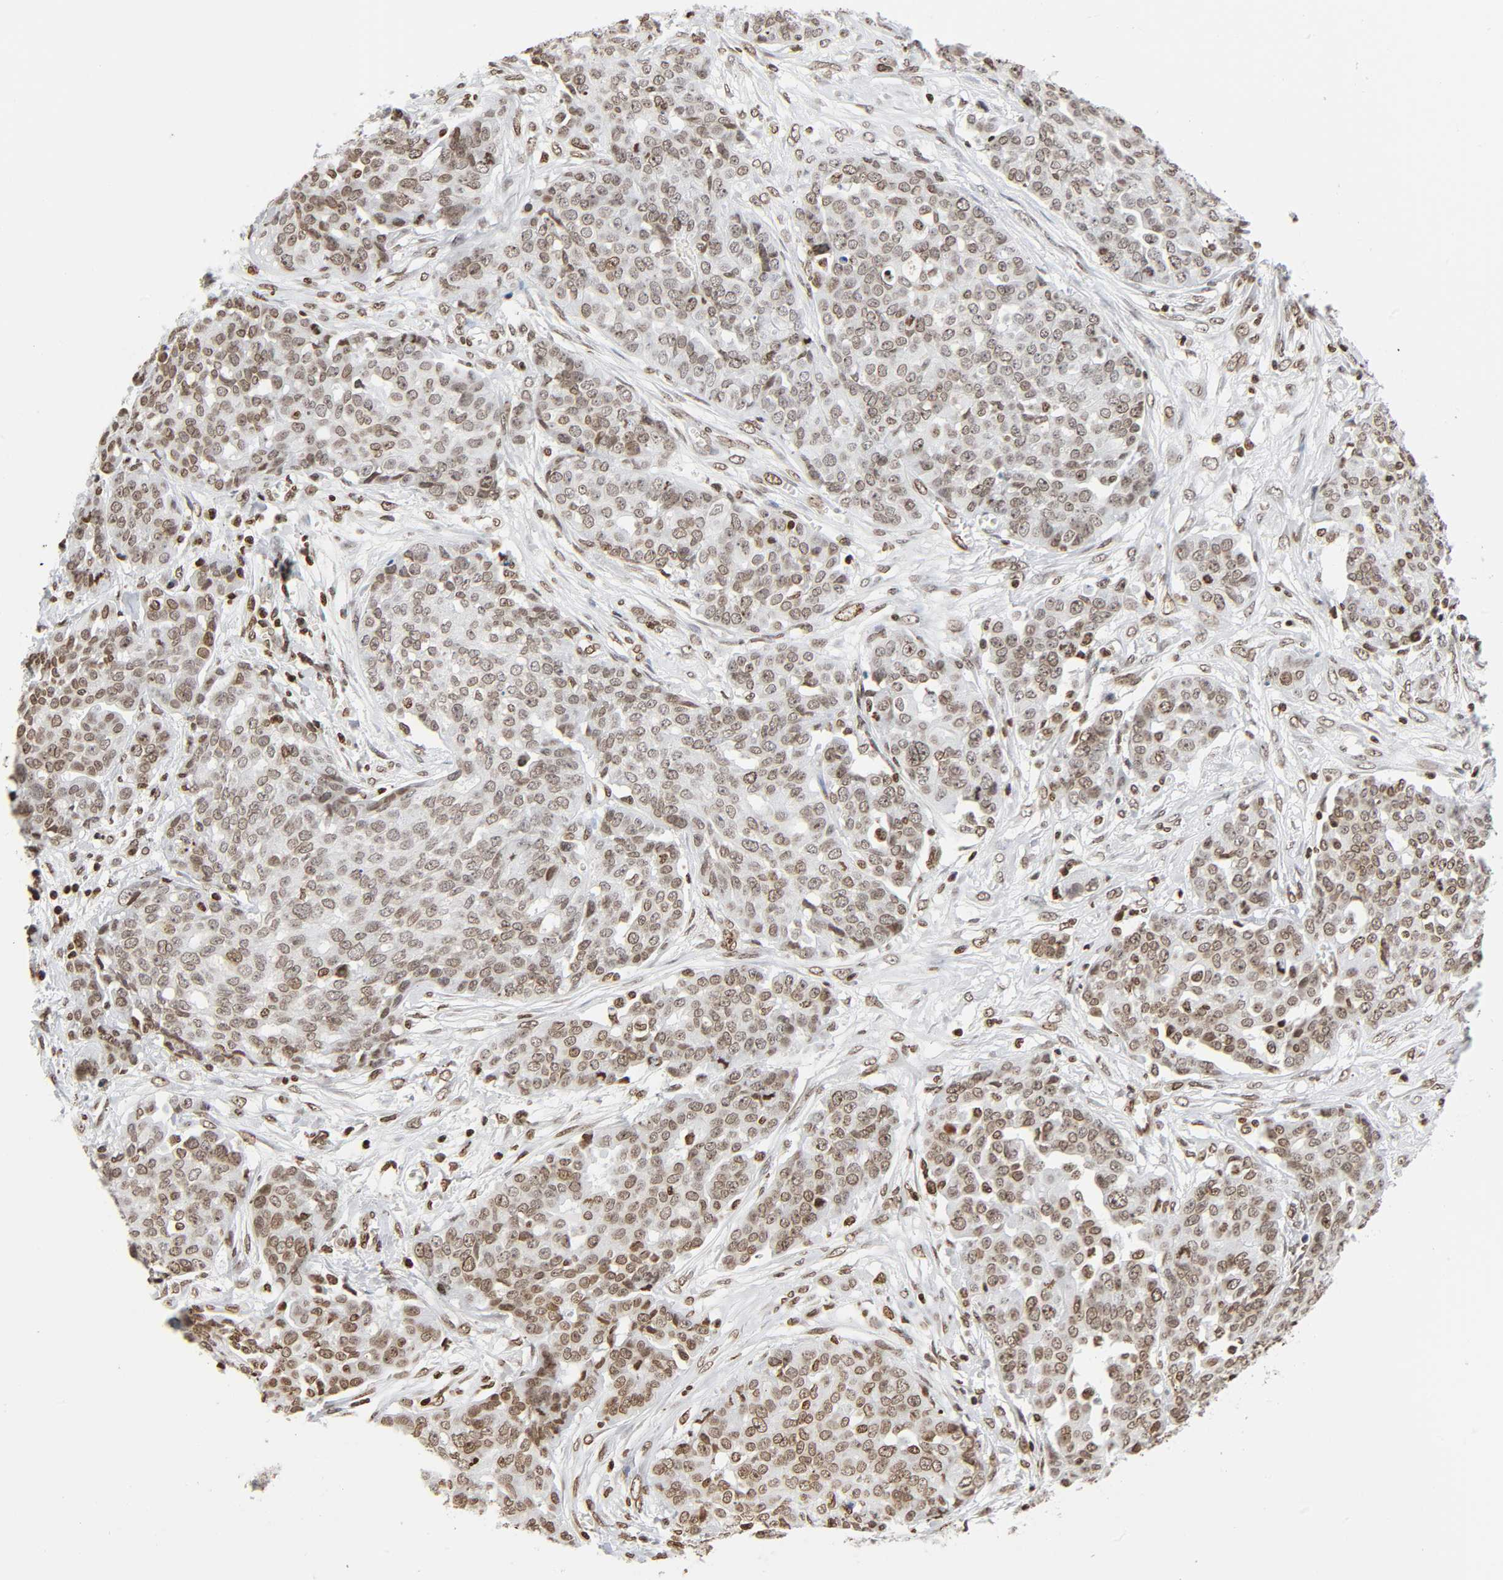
{"staining": {"intensity": "moderate", "quantity": ">75%", "location": "nuclear"}, "tissue": "ovarian cancer", "cell_type": "Tumor cells", "image_type": "cancer", "snomed": [{"axis": "morphology", "description": "Cystadenocarcinoma, serous, NOS"}, {"axis": "topography", "description": "Soft tissue"}, {"axis": "topography", "description": "Ovary"}], "caption": "Immunohistochemical staining of human ovarian serous cystadenocarcinoma exhibits moderate nuclear protein staining in about >75% of tumor cells.", "gene": "HOXA6", "patient": {"sex": "female", "age": 57}}